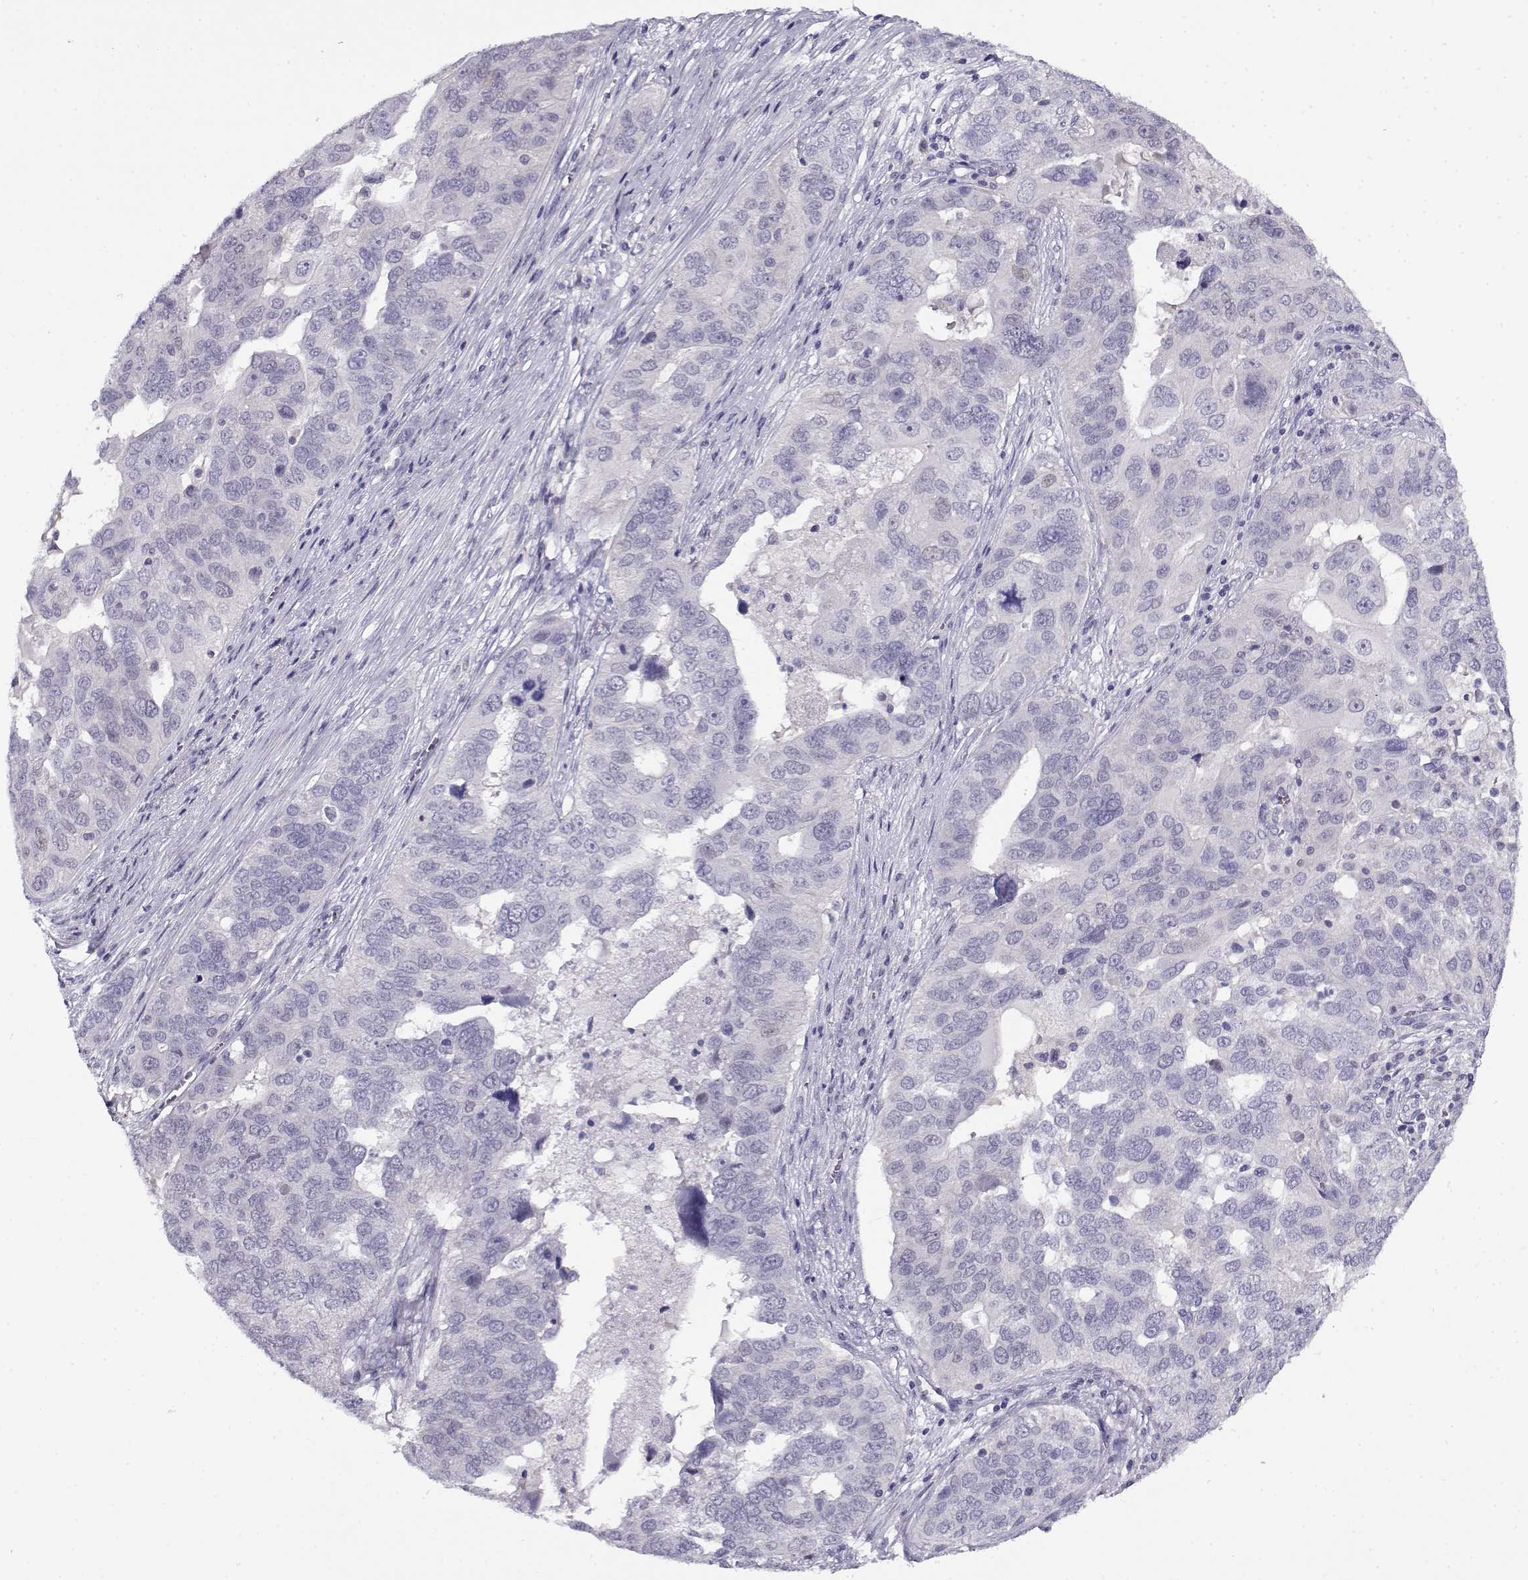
{"staining": {"intensity": "negative", "quantity": "none", "location": "none"}, "tissue": "ovarian cancer", "cell_type": "Tumor cells", "image_type": "cancer", "snomed": [{"axis": "morphology", "description": "Carcinoma, endometroid"}, {"axis": "topography", "description": "Soft tissue"}, {"axis": "topography", "description": "Ovary"}], "caption": "The histopathology image displays no staining of tumor cells in ovarian endometroid carcinoma.", "gene": "FEZF1", "patient": {"sex": "female", "age": 52}}